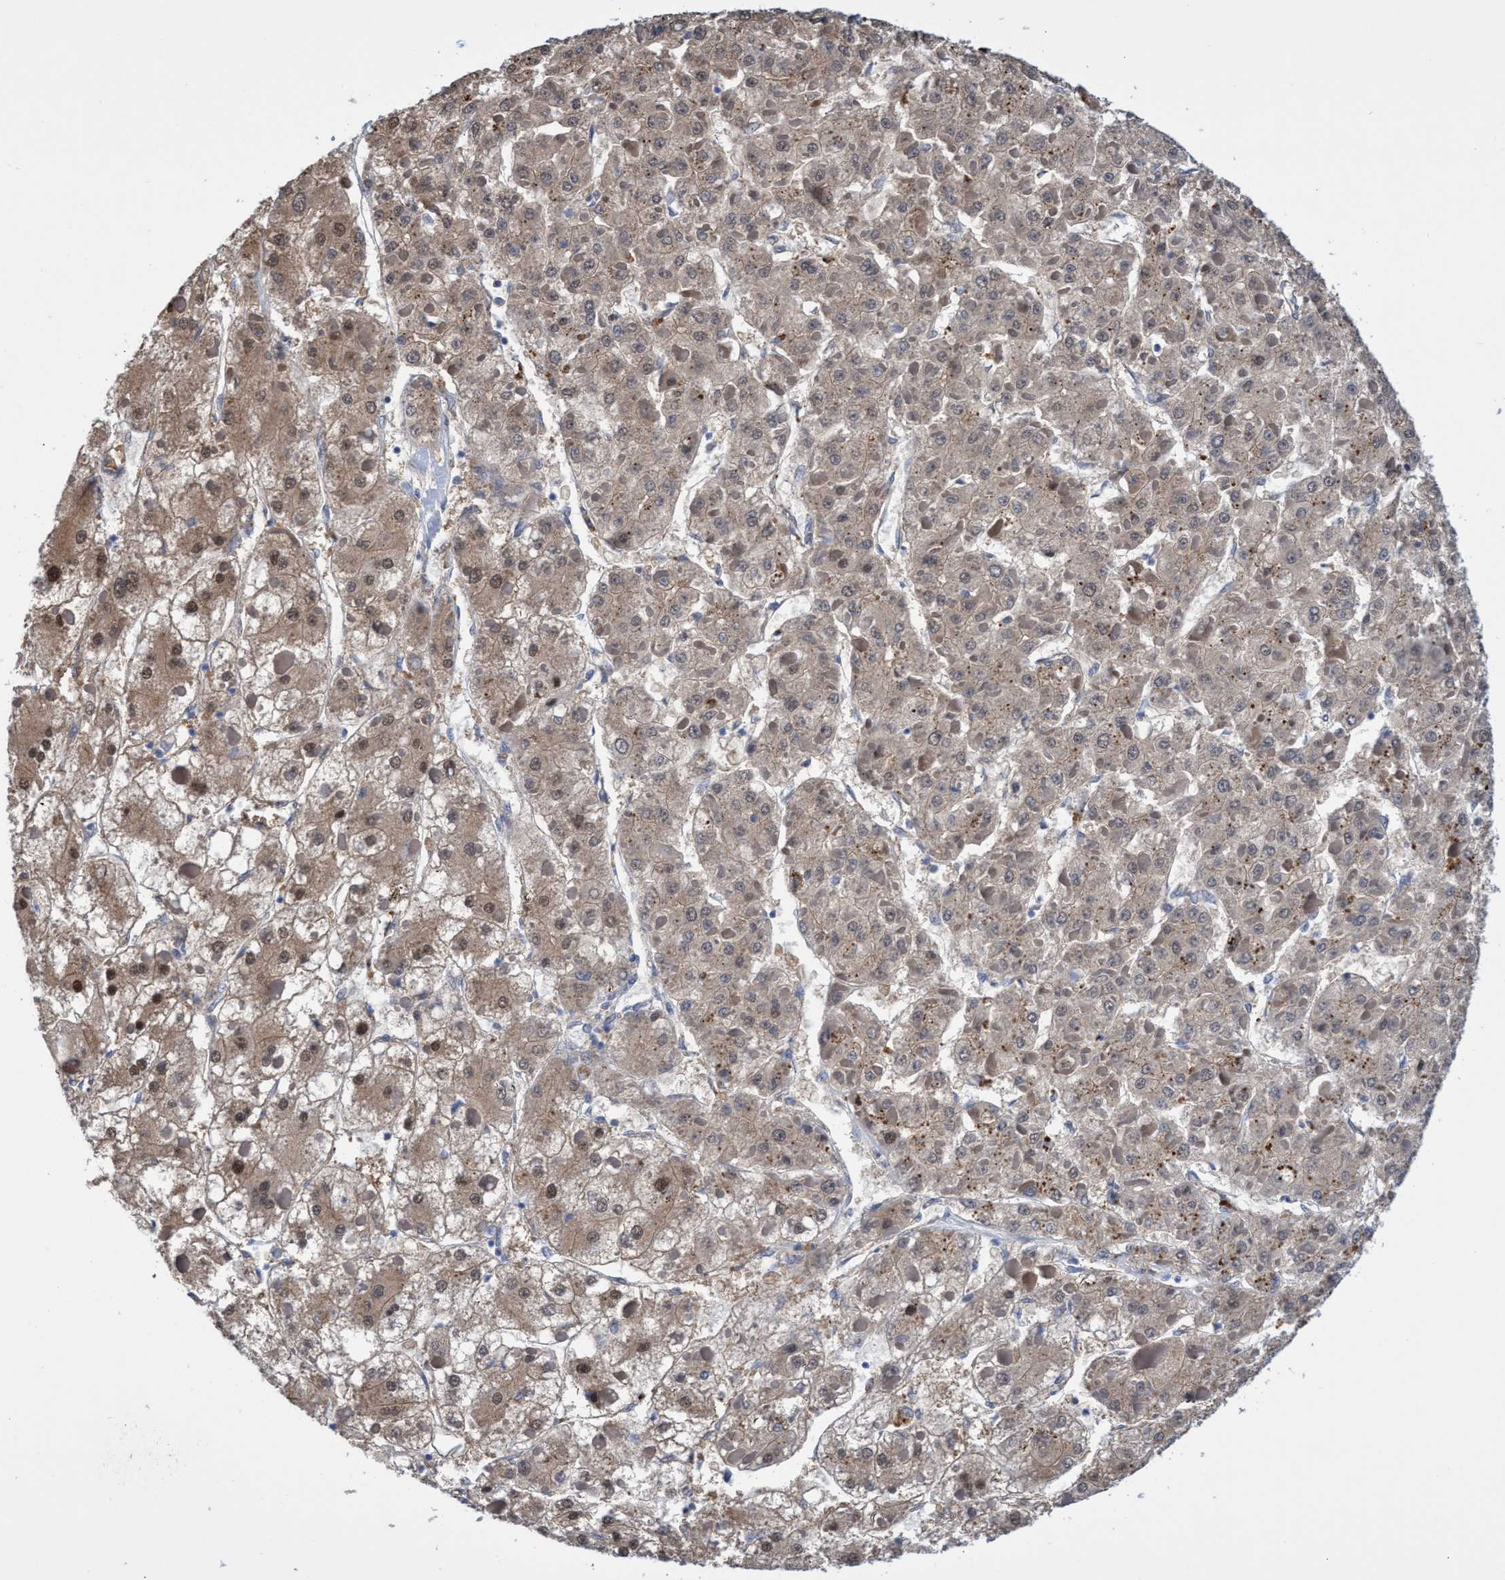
{"staining": {"intensity": "weak", "quantity": ">75%", "location": "cytoplasmic/membranous"}, "tissue": "liver cancer", "cell_type": "Tumor cells", "image_type": "cancer", "snomed": [{"axis": "morphology", "description": "Carcinoma, Hepatocellular, NOS"}, {"axis": "topography", "description": "Liver"}], "caption": "This photomicrograph displays IHC staining of human liver cancer, with low weak cytoplasmic/membranous positivity in approximately >75% of tumor cells.", "gene": "SVEP1", "patient": {"sex": "female", "age": 73}}